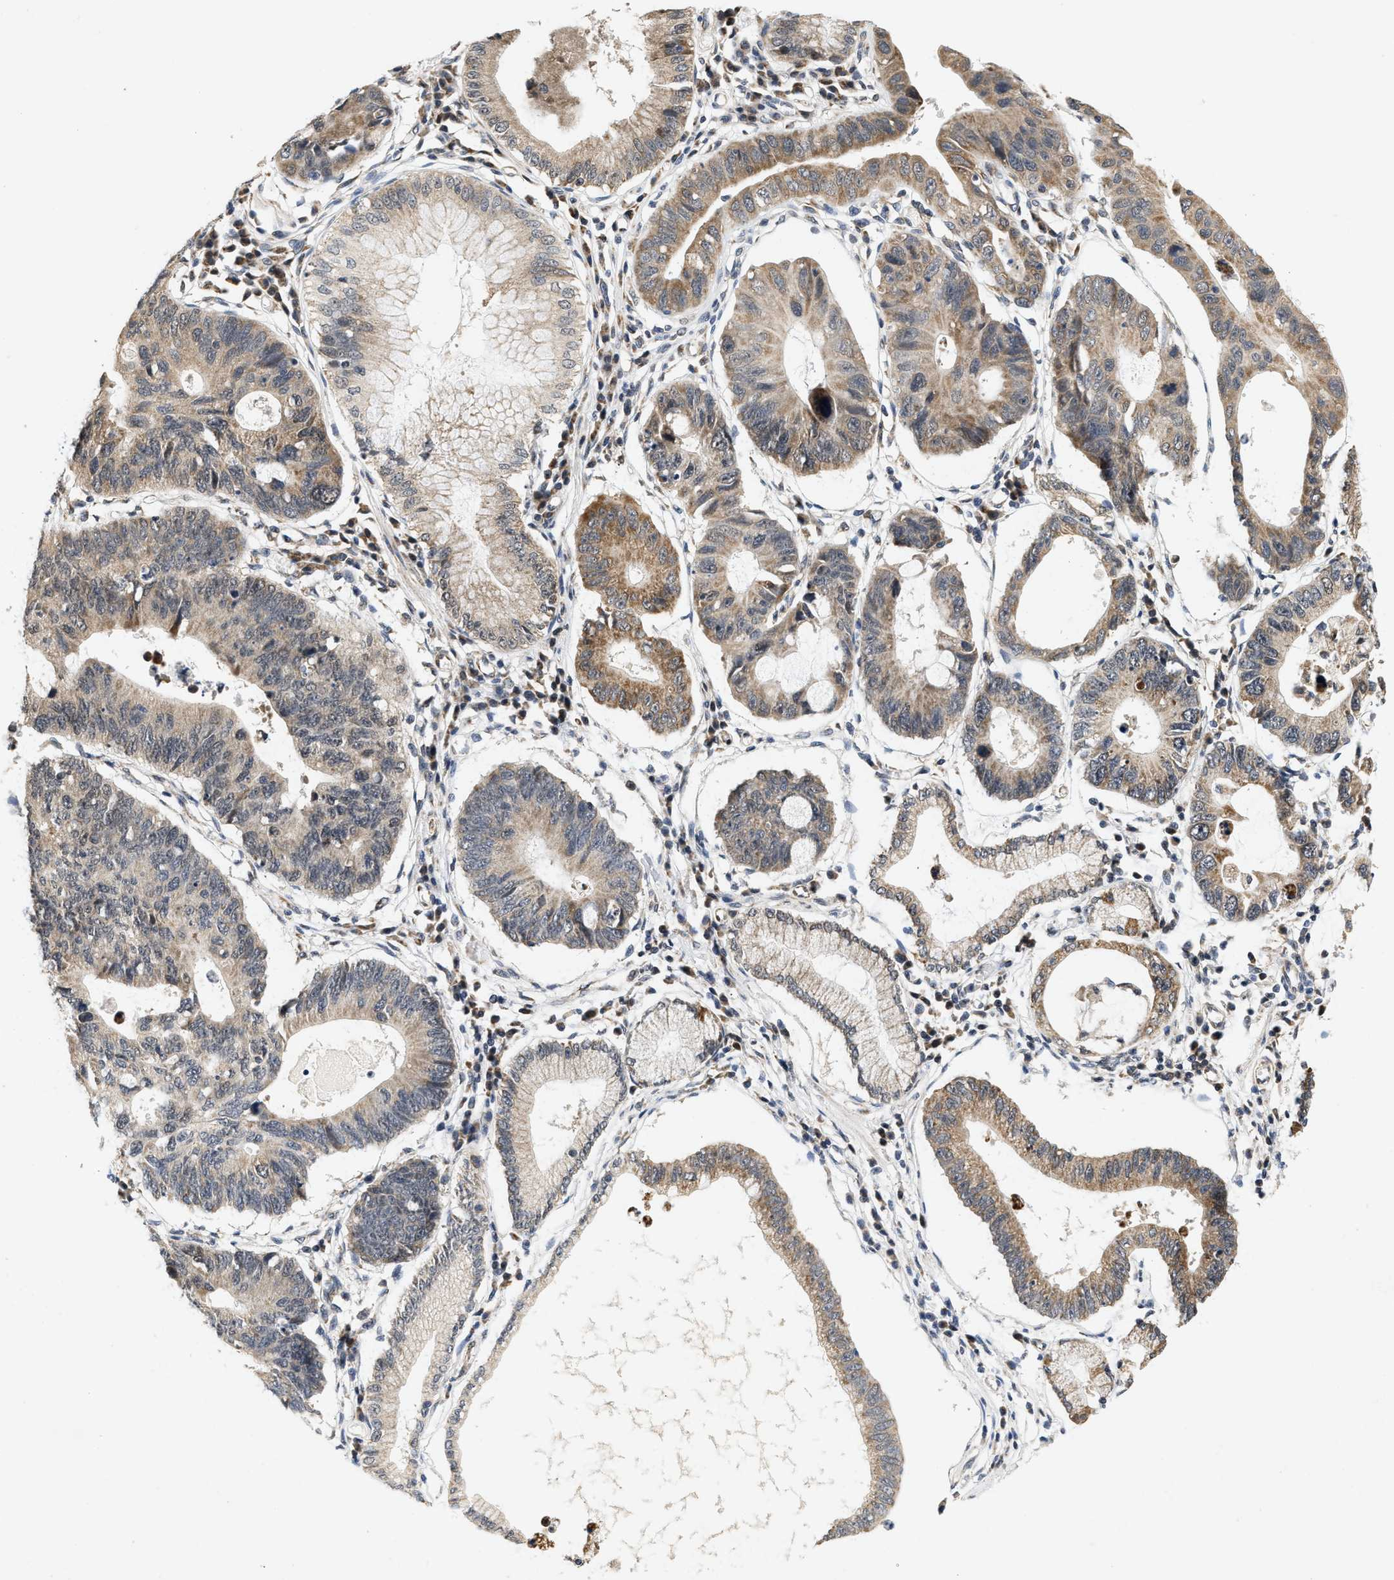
{"staining": {"intensity": "moderate", "quantity": ">75%", "location": "cytoplasmic/membranous"}, "tissue": "stomach cancer", "cell_type": "Tumor cells", "image_type": "cancer", "snomed": [{"axis": "morphology", "description": "Adenocarcinoma, NOS"}, {"axis": "topography", "description": "Stomach"}], "caption": "Protein expression analysis of human stomach adenocarcinoma reveals moderate cytoplasmic/membranous staining in approximately >75% of tumor cells.", "gene": "GIGYF1", "patient": {"sex": "male", "age": 59}}